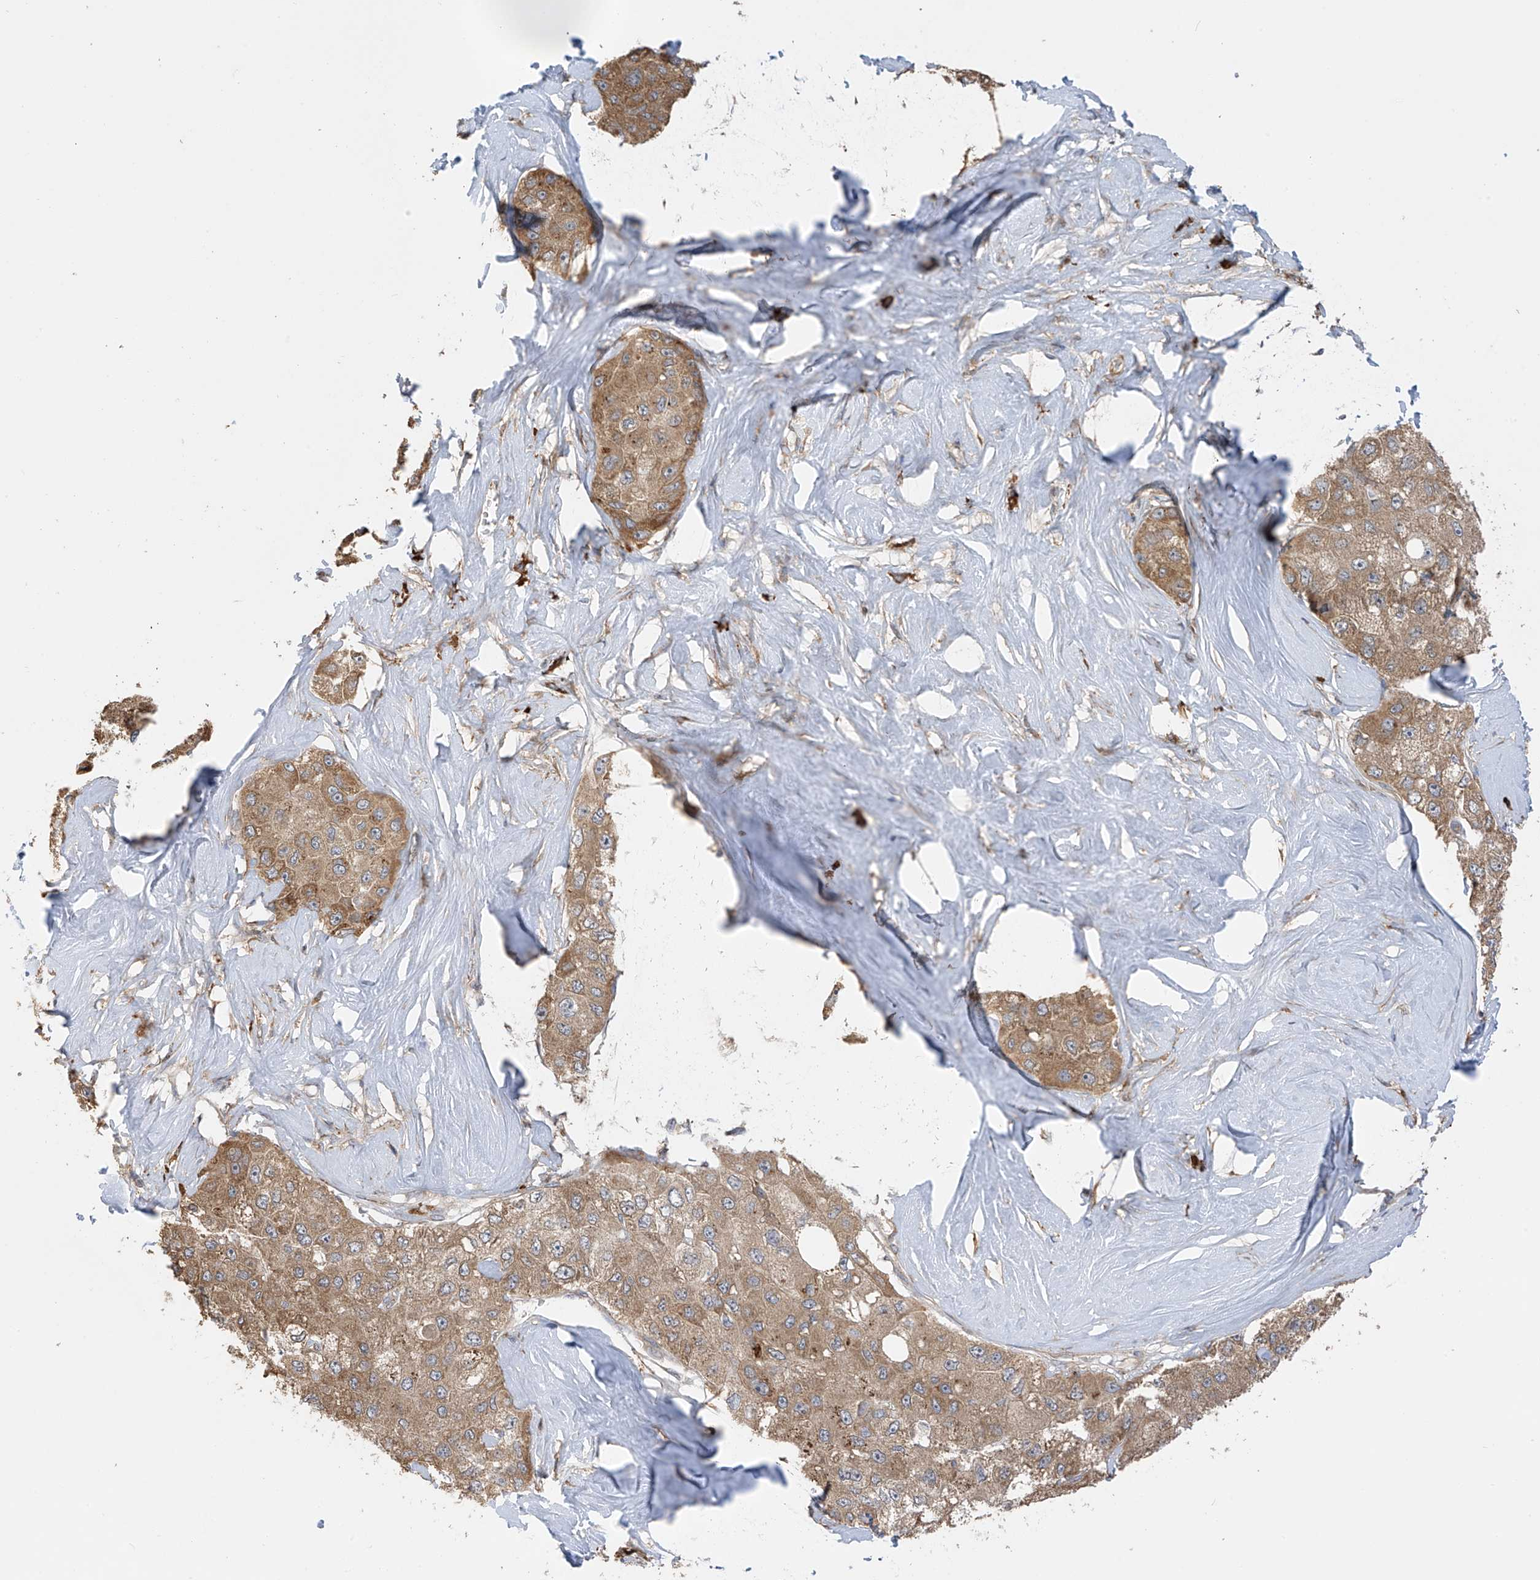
{"staining": {"intensity": "weak", "quantity": "25%-75%", "location": "cytoplasmic/membranous"}, "tissue": "liver cancer", "cell_type": "Tumor cells", "image_type": "cancer", "snomed": [{"axis": "morphology", "description": "Carcinoma, Hepatocellular, NOS"}, {"axis": "topography", "description": "Liver"}], "caption": "High-power microscopy captured an immunohistochemistry micrograph of liver cancer, revealing weak cytoplasmic/membranous expression in approximately 25%-75% of tumor cells.", "gene": "KIAA1522", "patient": {"sex": "male", "age": 80}}